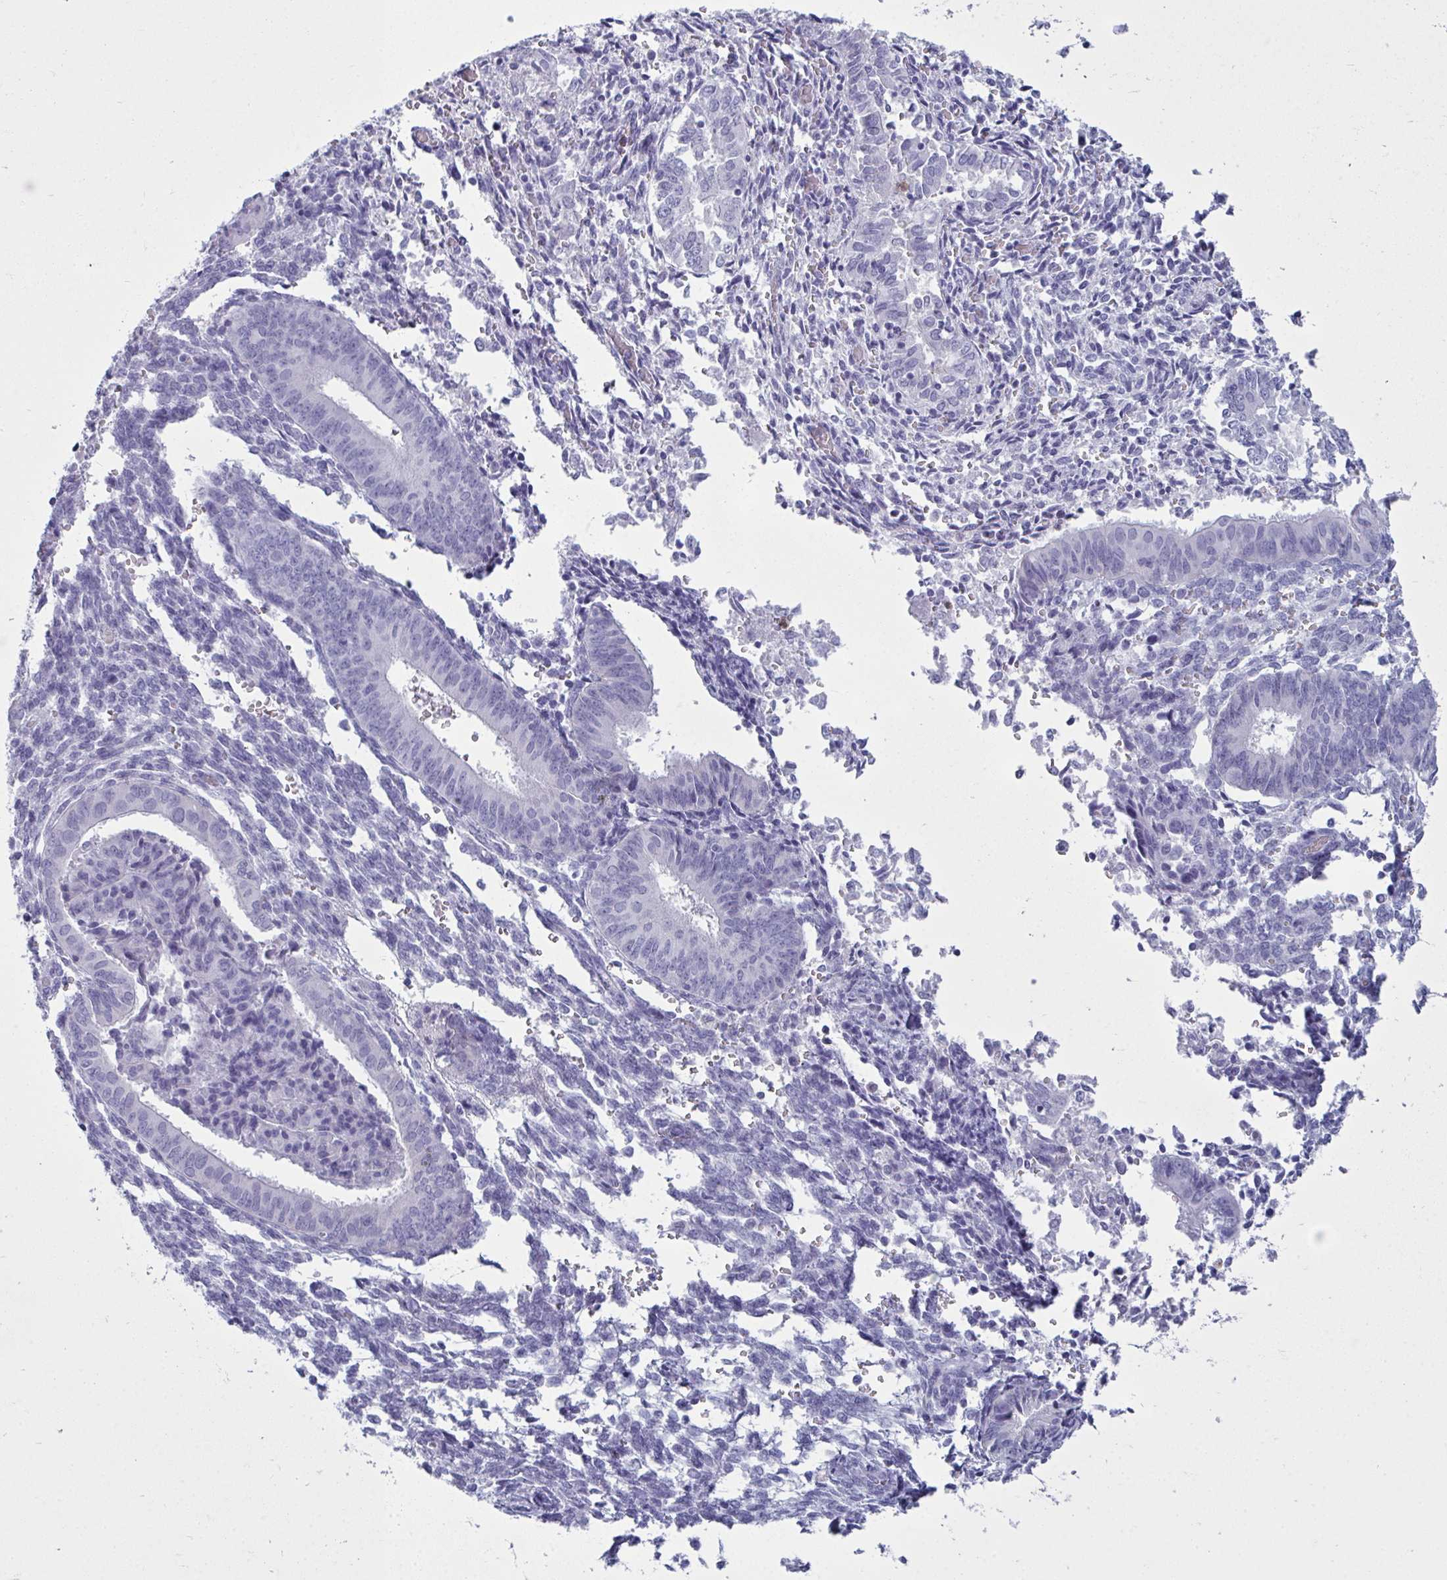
{"staining": {"intensity": "negative", "quantity": "none", "location": "none"}, "tissue": "endometrial cancer", "cell_type": "Tumor cells", "image_type": "cancer", "snomed": [{"axis": "morphology", "description": "Adenocarcinoma, NOS"}, {"axis": "topography", "description": "Endometrium"}], "caption": "This is an immunohistochemistry (IHC) photomicrograph of human endometrial cancer. There is no expression in tumor cells.", "gene": "SERPINB10", "patient": {"sex": "female", "age": 50}}